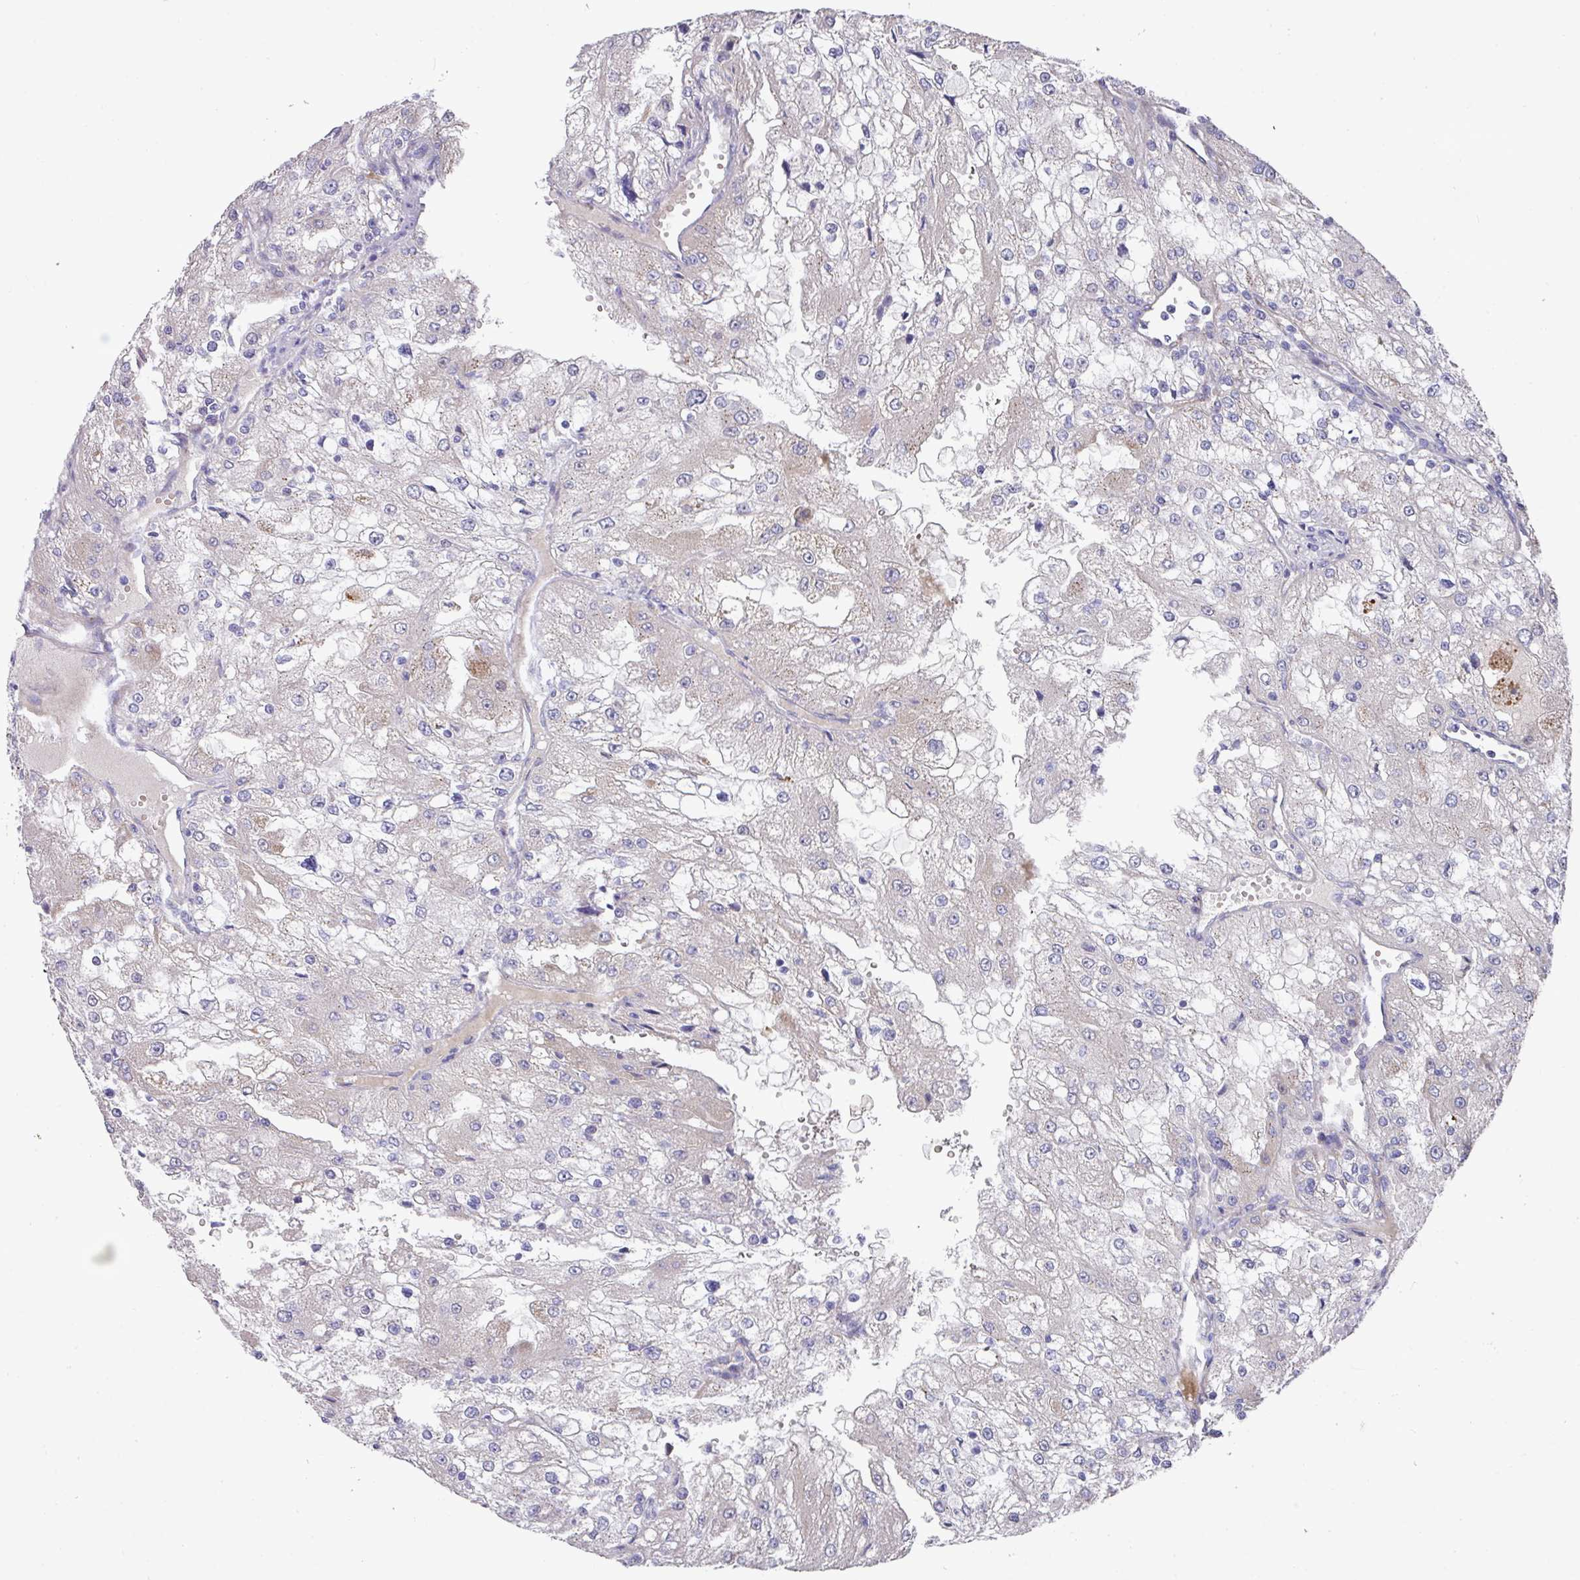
{"staining": {"intensity": "negative", "quantity": "none", "location": "none"}, "tissue": "renal cancer", "cell_type": "Tumor cells", "image_type": "cancer", "snomed": [{"axis": "morphology", "description": "Adenocarcinoma, NOS"}, {"axis": "topography", "description": "Kidney"}], "caption": "This is a photomicrograph of immunohistochemistry (IHC) staining of renal cancer (adenocarcinoma), which shows no expression in tumor cells.", "gene": "IL4R", "patient": {"sex": "female", "age": 74}}